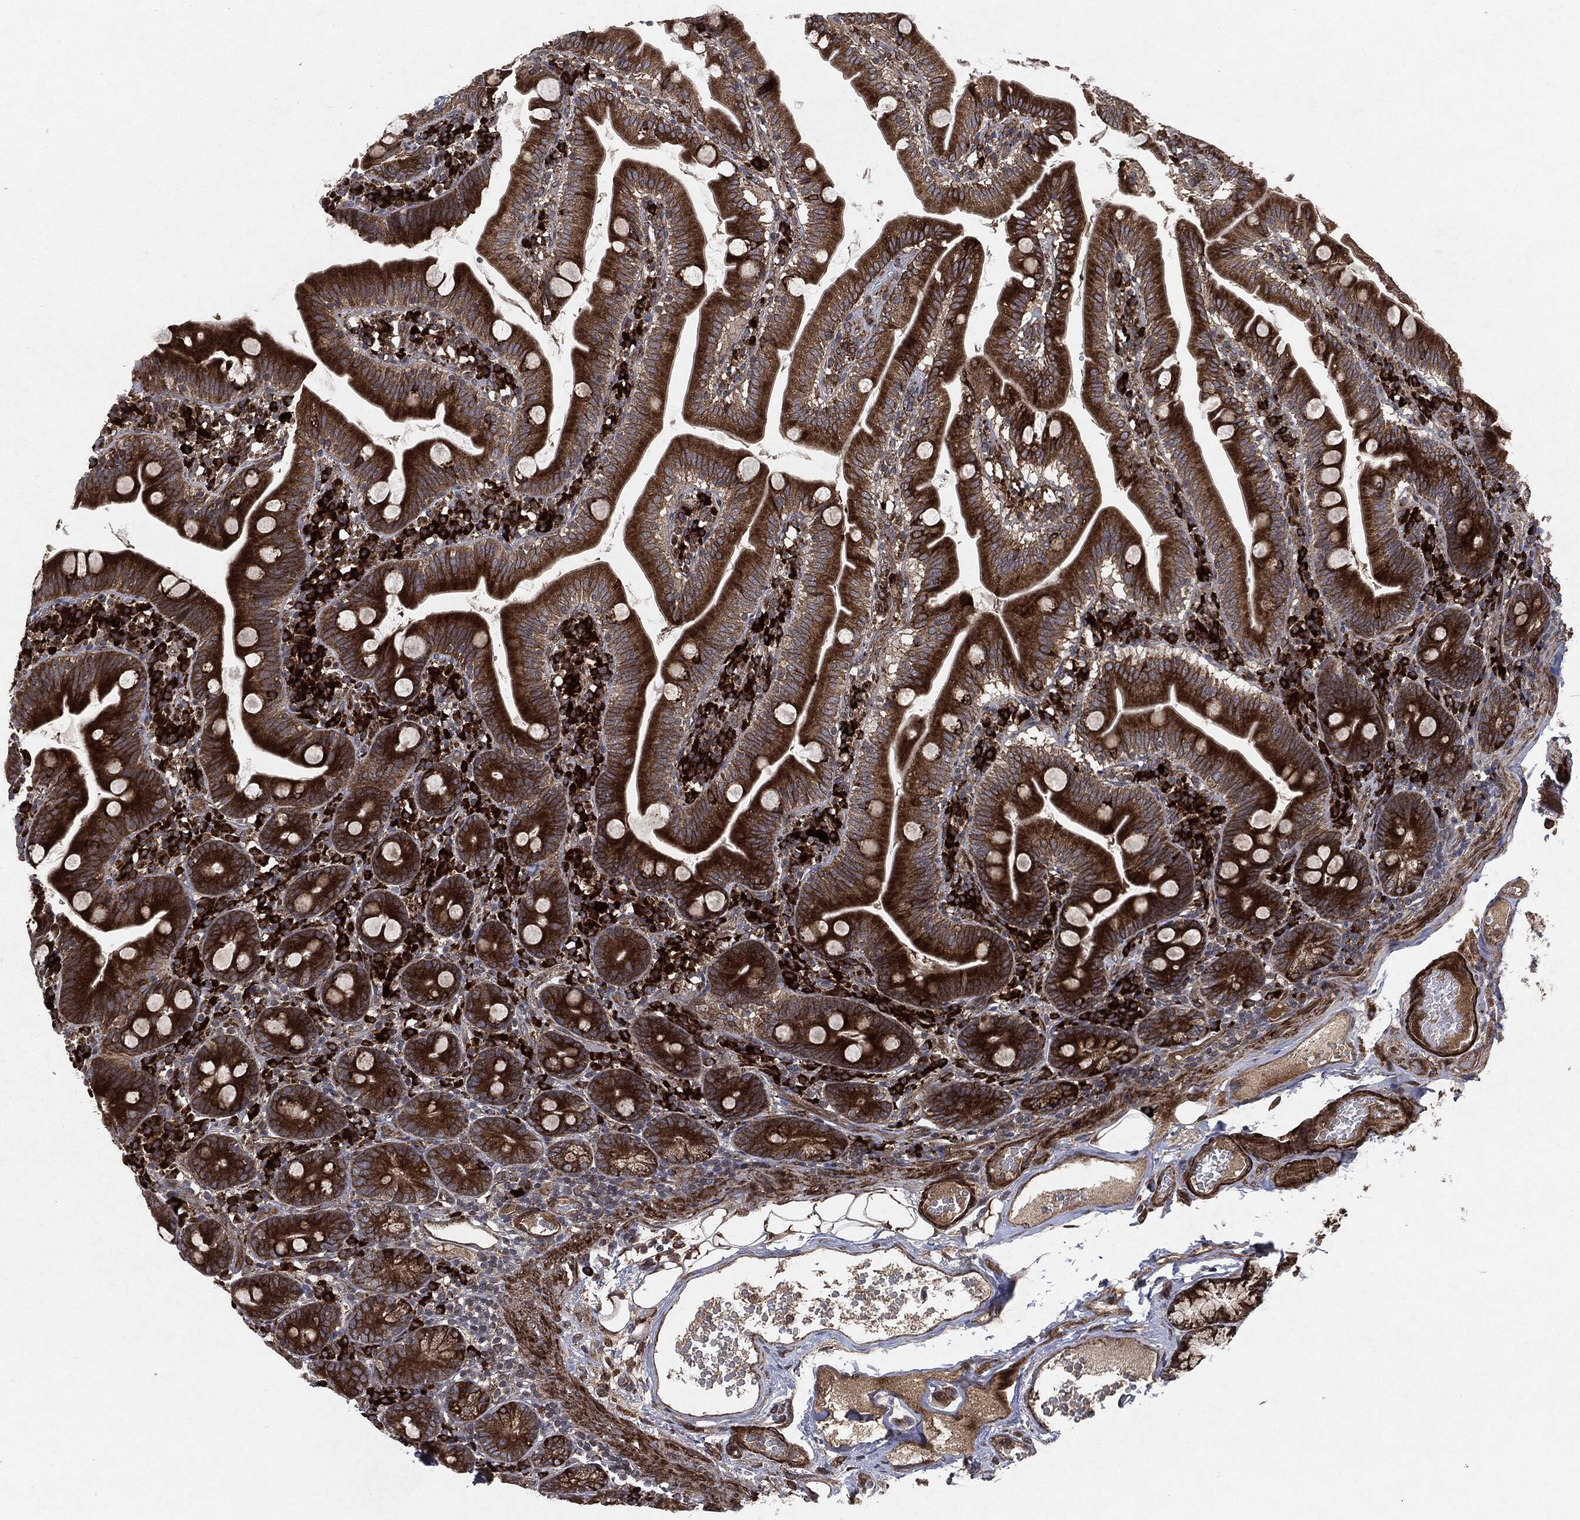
{"staining": {"intensity": "strong", "quantity": ">75%", "location": "cytoplasmic/membranous"}, "tissue": "duodenum", "cell_type": "Glandular cells", "image_type": "normal", "snomed": [{"axis": "morphology", "description": "Normal tissue, NOS"}, {"axis": "topography", "description": "Duodenum"}], "caption": "Protein staining demonstrates strong cytoplasmic/membranous staining in about >75% of glandular cells in unremarkable duodenum.", "gene": "RAF1", "patient": {"sex": "female", "age": 67}}